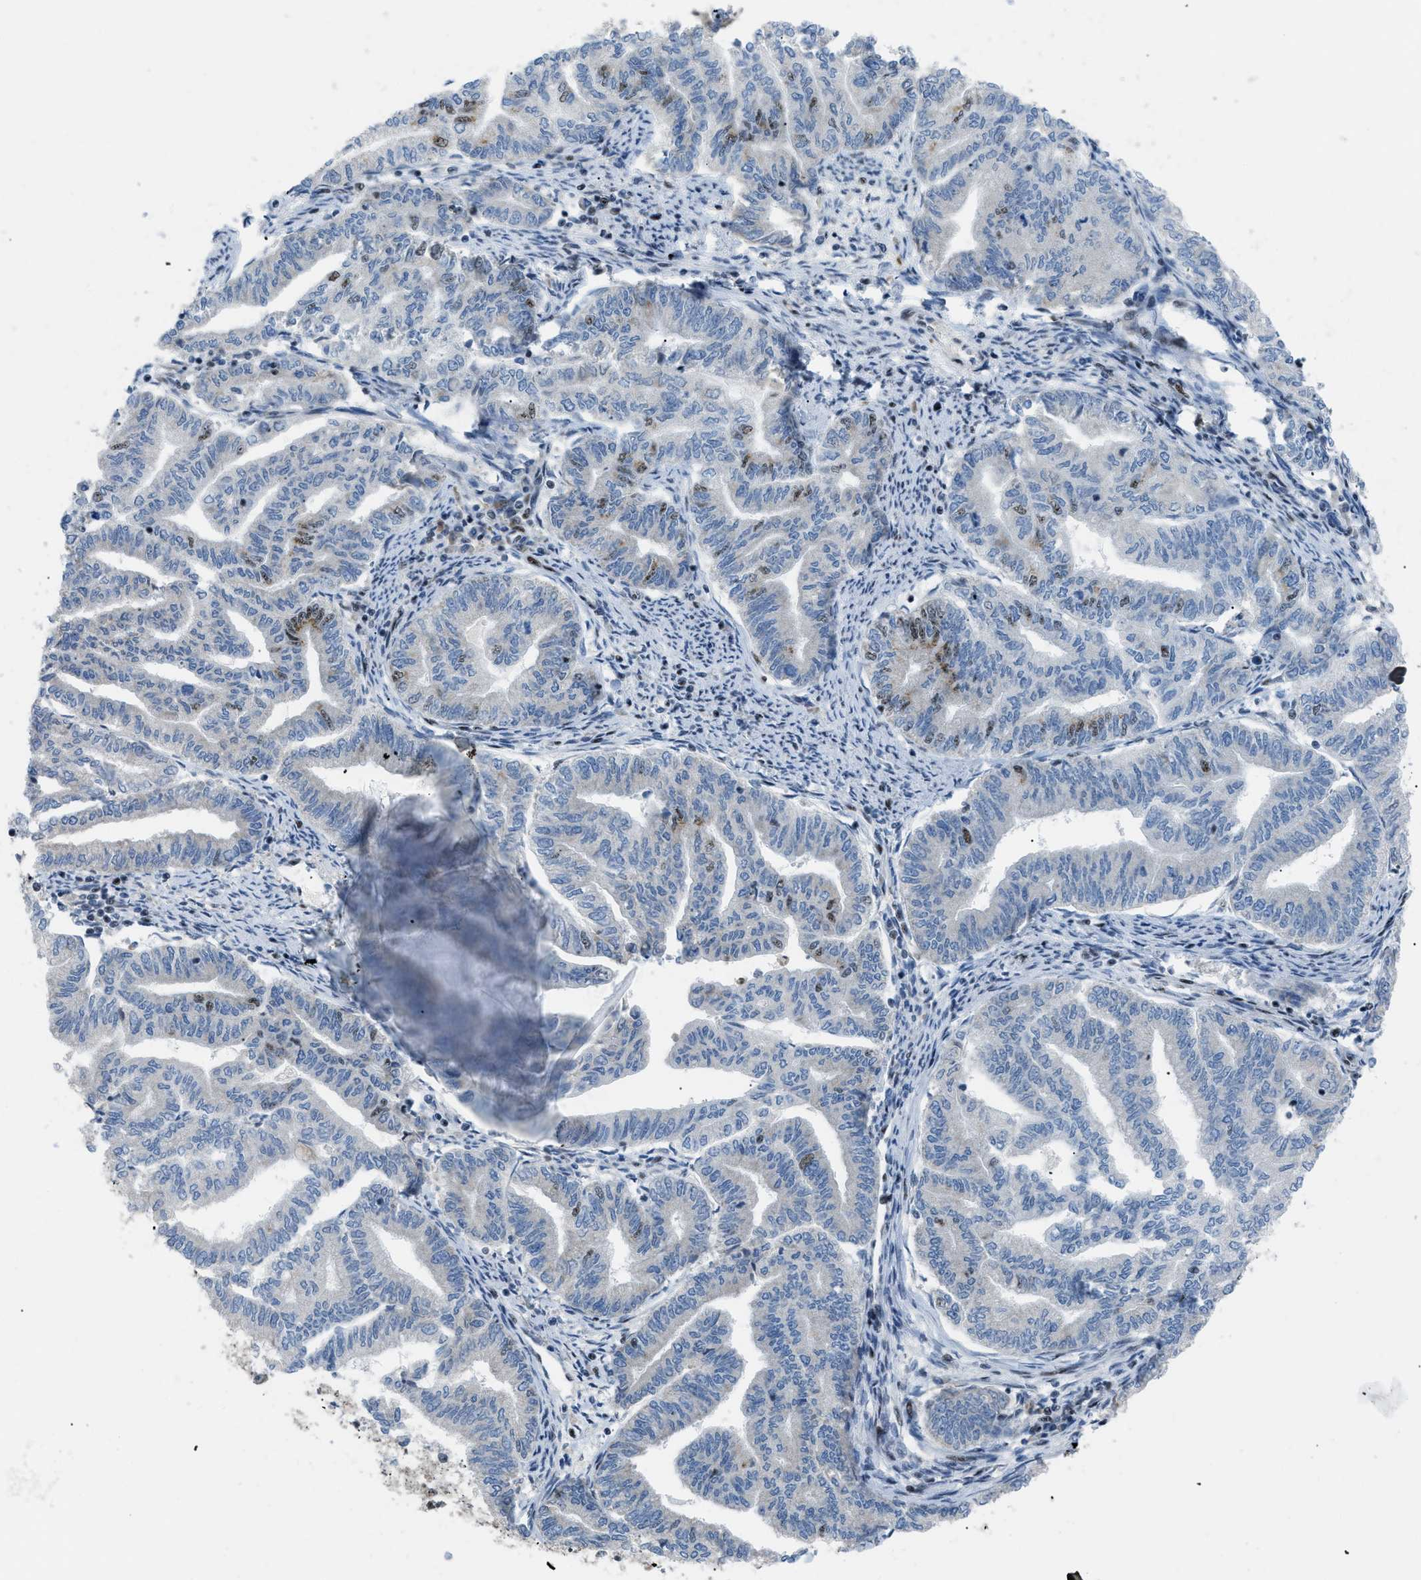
{"staining": {"intensity": "moderate", "quantity": "<25%", "location": "nuclear"}, "tissue": "endometrial cancer", "cell_type": "Tumor cells", "image_type": "cancer", "snomed": [{"axis": "morphology", "description": "Adenocarcinoma, NOS"}, {"axis": "topography", "description": "Endometrium"}], "caption": "A brown stain labels moderate nuclear positivity of a protein in adenocarcinoma (endometrial) tumor cells. (Brightfield microscopy of DAB IHC at high magnification).", "gene": "CDR2", "patient": {"sex": "female", "age": 79}}